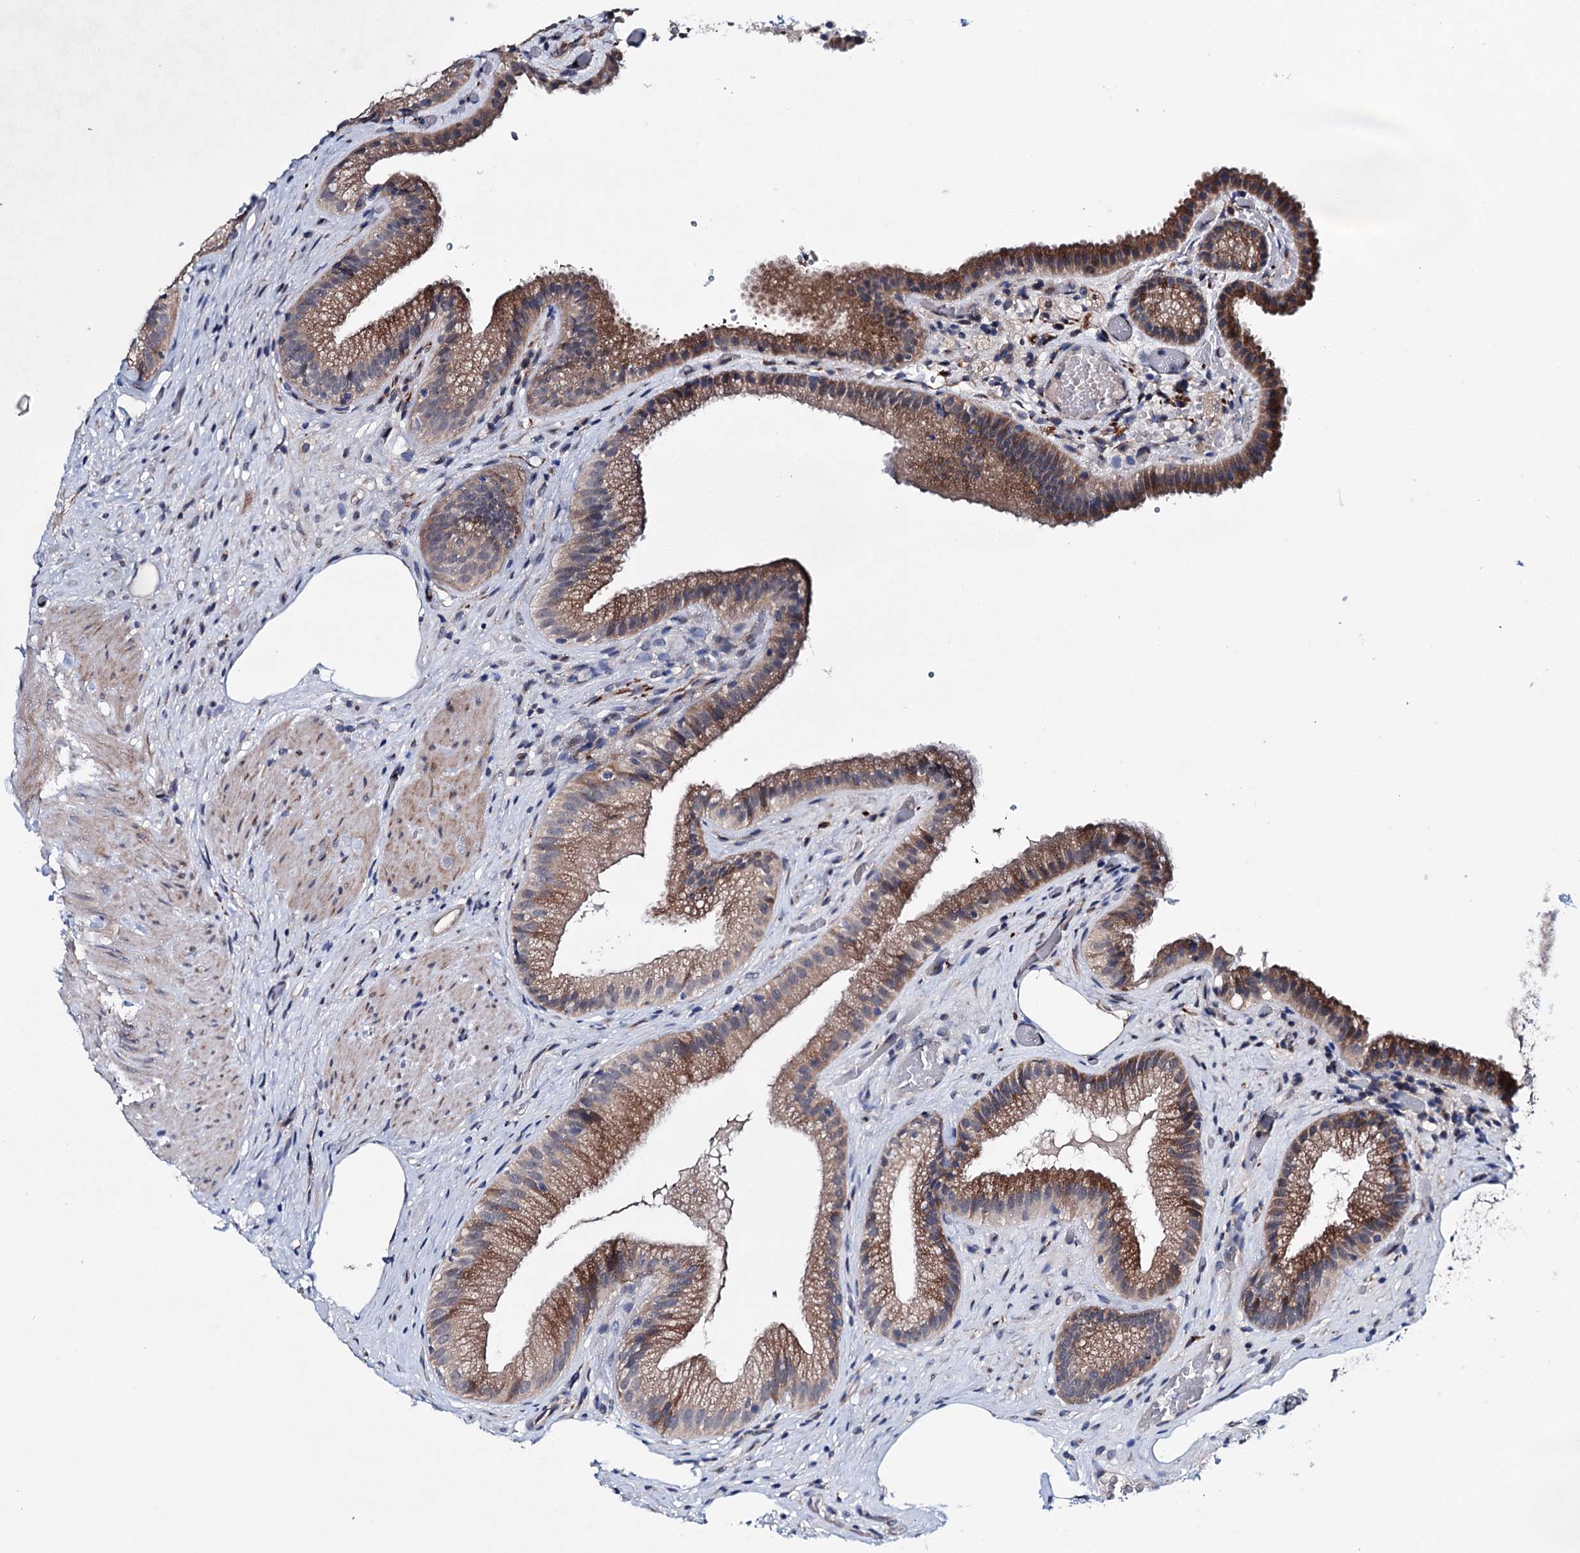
{"staining": {"intensity": "moderate", "quantity": ">75%", "location": "cytoplasmic/membranous"}, "tissue": "gallbladder", "cell_type": "Glandular cells", "image_type": "normal", "snomed": [{"axis": "morphology", "description": "Normal tissue, NOS"}, {"axis": "morphology", "description": "Inflammation, NOS"}, {"axis": "topography", "description": "Gallbladder"}], "caption": "Immunohistochemical staining of benign human gallbladder displays >75% levels of moderate cytoplasmic/membranous protein staining in about >75% of glandular cells.", "gene": "EYA4", "patient": {"sex": "male", "age": 51}}